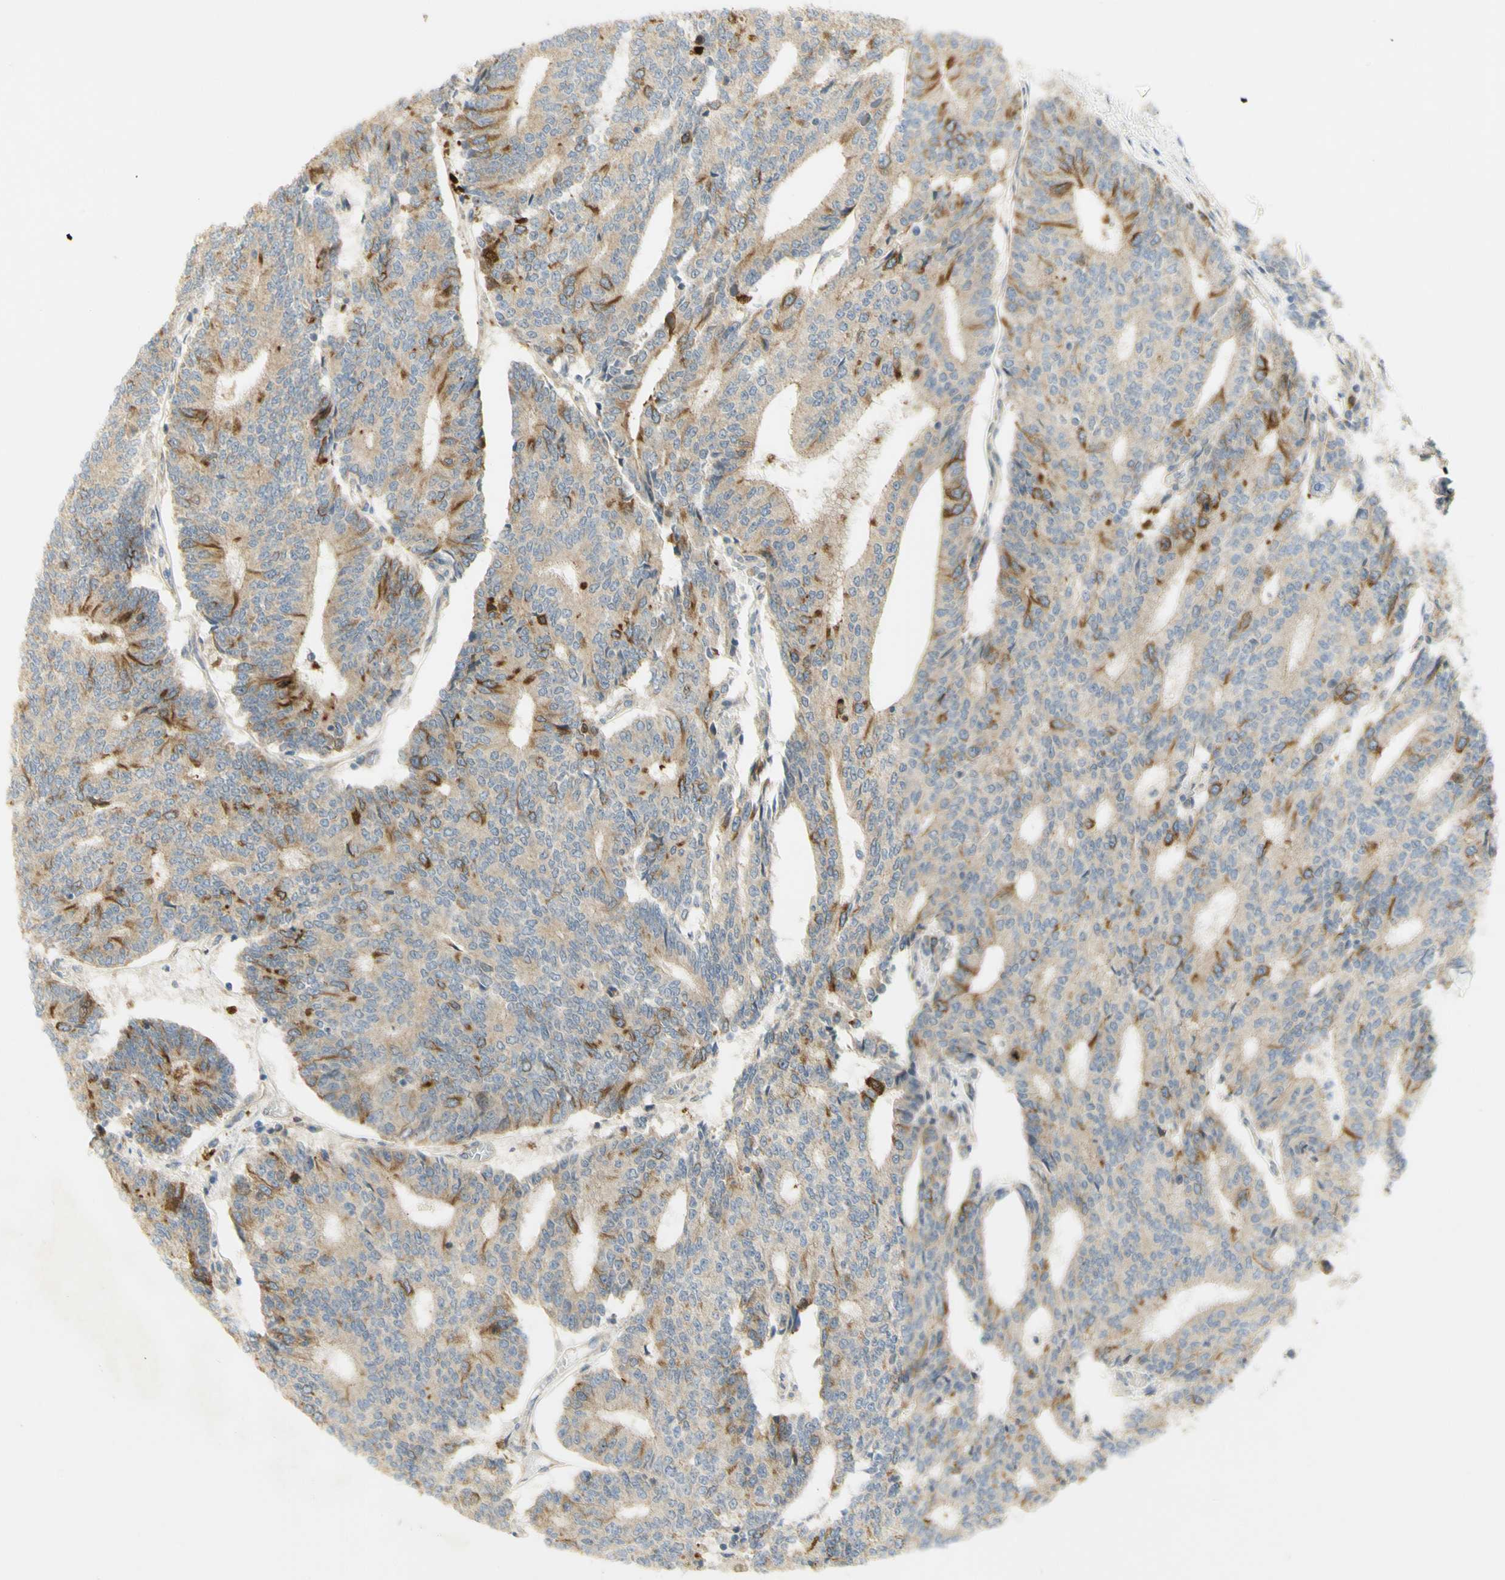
{"staining": {"intensity": "strong", "quantity": "25%-75%", "location": "cytoplasmic/membranous"}, "tissue": "prostate cancer", "cell_type": "Tumor cells", "image_type": "cancer", "snomed": [{"axis": "morphology", "description": "Normal tissue, NOS"}, {"axis": "morphology", "description": "Adenocarcinoma, High grade"}, {"axis": "topography", "description": "Prostate"}, {"axis": "topography", "description": "Seminal veicle"}], "caption": "DAB immunohistochemical staining of human high-grade adenocarcinoma (prostate) demonstrates strong cytoplasmic/membranous protein staining in about 25%-75% of tumor cells. (DAB (3,3'-diaminobenzidine) = brown stain, brightfield microscopy at high magnification).", "gene": "KIF11", "patient": {"sex": "male", "age": 55}}